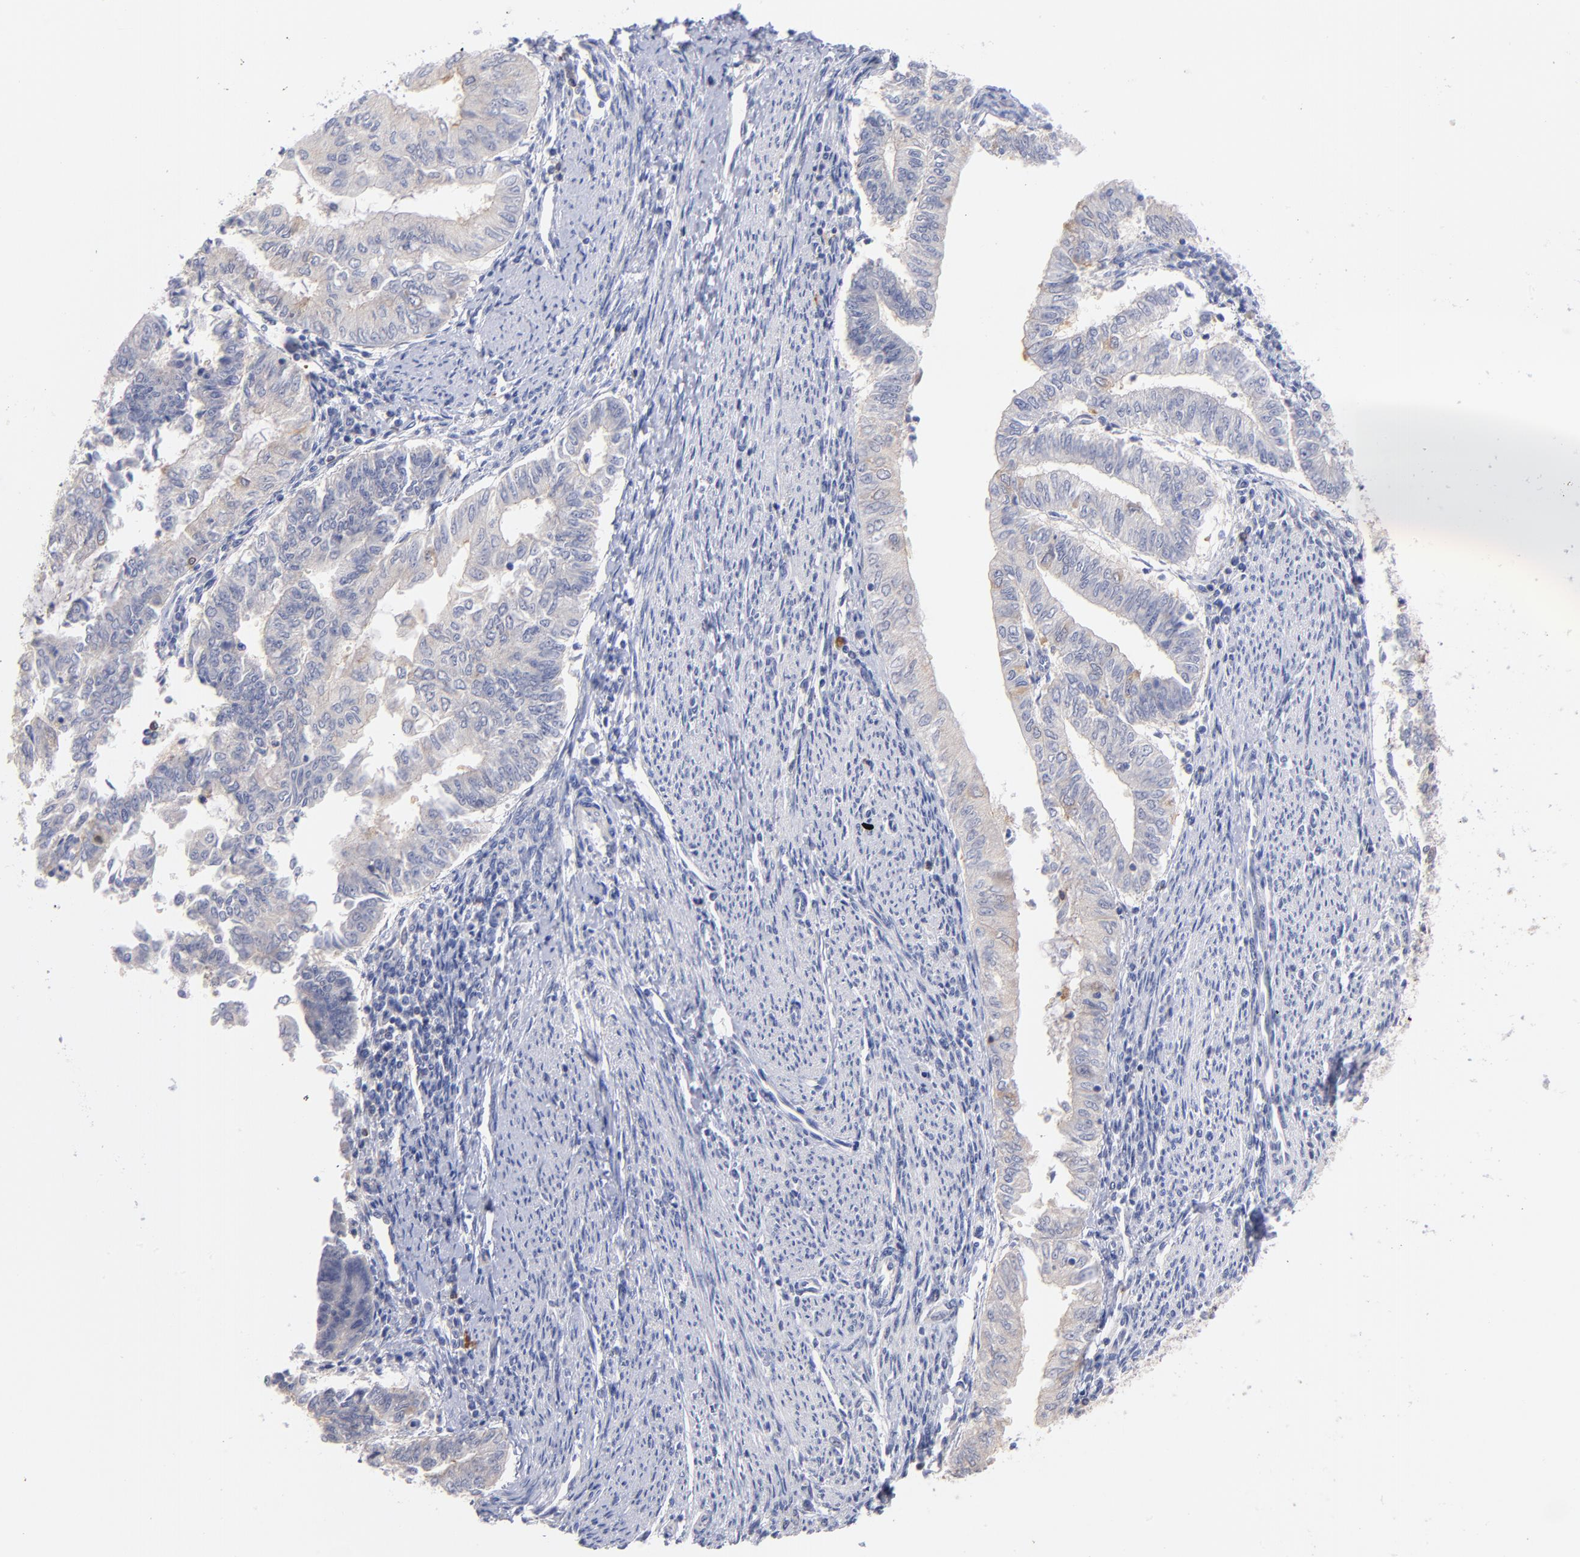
{"staining": {"intensity": "negative", "quantity": "none", "location": "none"}, "tissue": "endometrial cancer", "cell_type": "Tumor cells", "image_type": "cancer", "snomed": [{"axis": "morphology", "description": "Adenocarcinoma, NOS"}, {"axis": "topography", "description": "Endometrium"}], "caption": "A histopathology image of endometrial cancer (adenocarcinoma) stained for a protein demonstrates no brown staining in tumor cells.", "gene": "KREMEN2", "patient": {"sex": "female", "age": 66}}